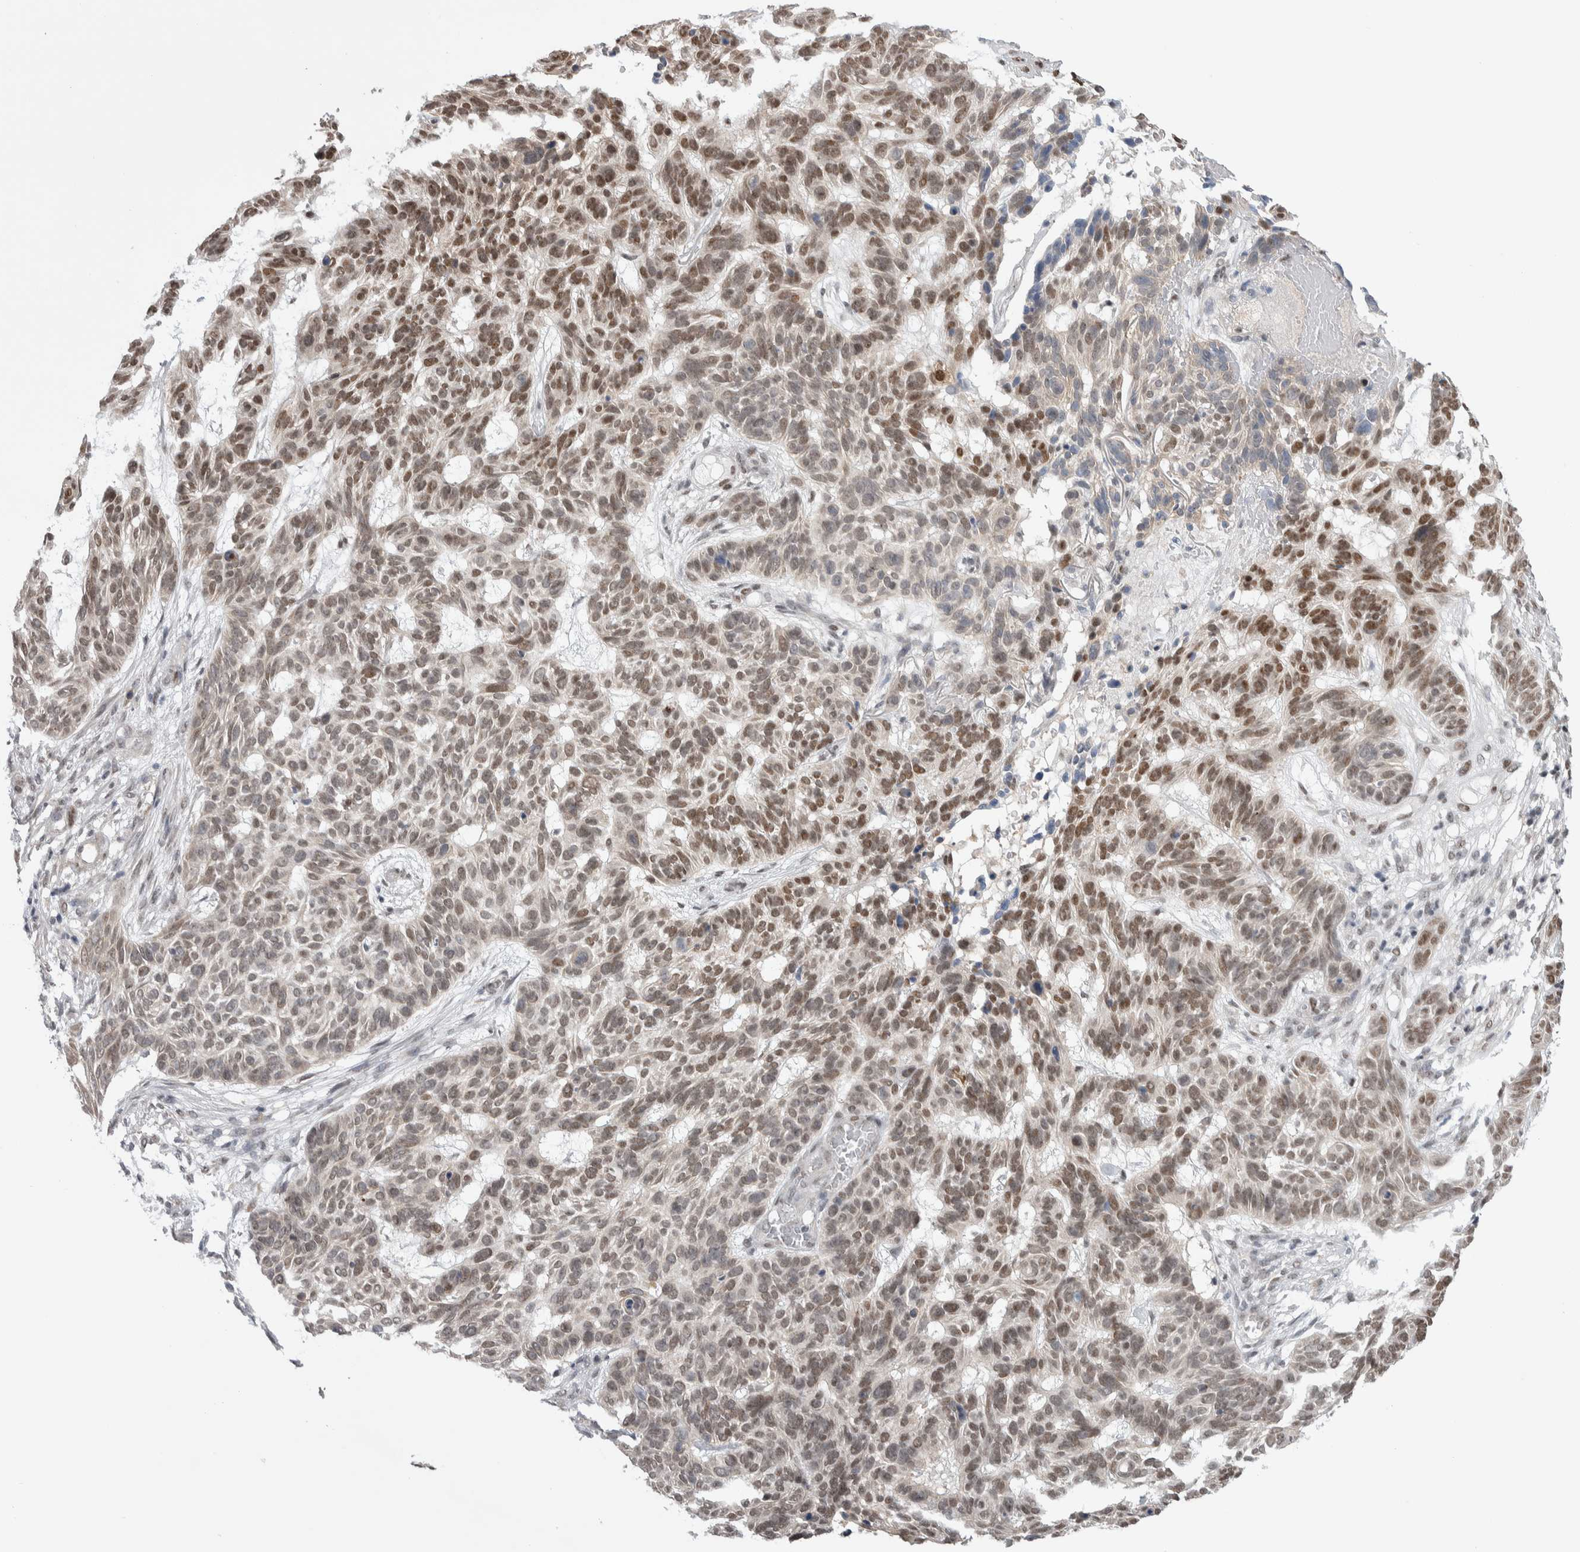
{"staining": {"intensity": "moderate", "quantity": "25%-75%", "location": "nuclear"}, "tissue": "skin cancer", "cell_type": "Tumor cells", "image_type": "cancer", "snomed": [{"axis": "morphology", "description": "Basal cell carcinoma"}, {"axis": "topography", "description": "Skin"}], "caption": "Human basal cell carcinoma (skin) stained with a protein marker demonstrates moderate staining in tumor cells.", "gene": "TAX1BP1", "patient": {"sex": "male", "age": 85}}